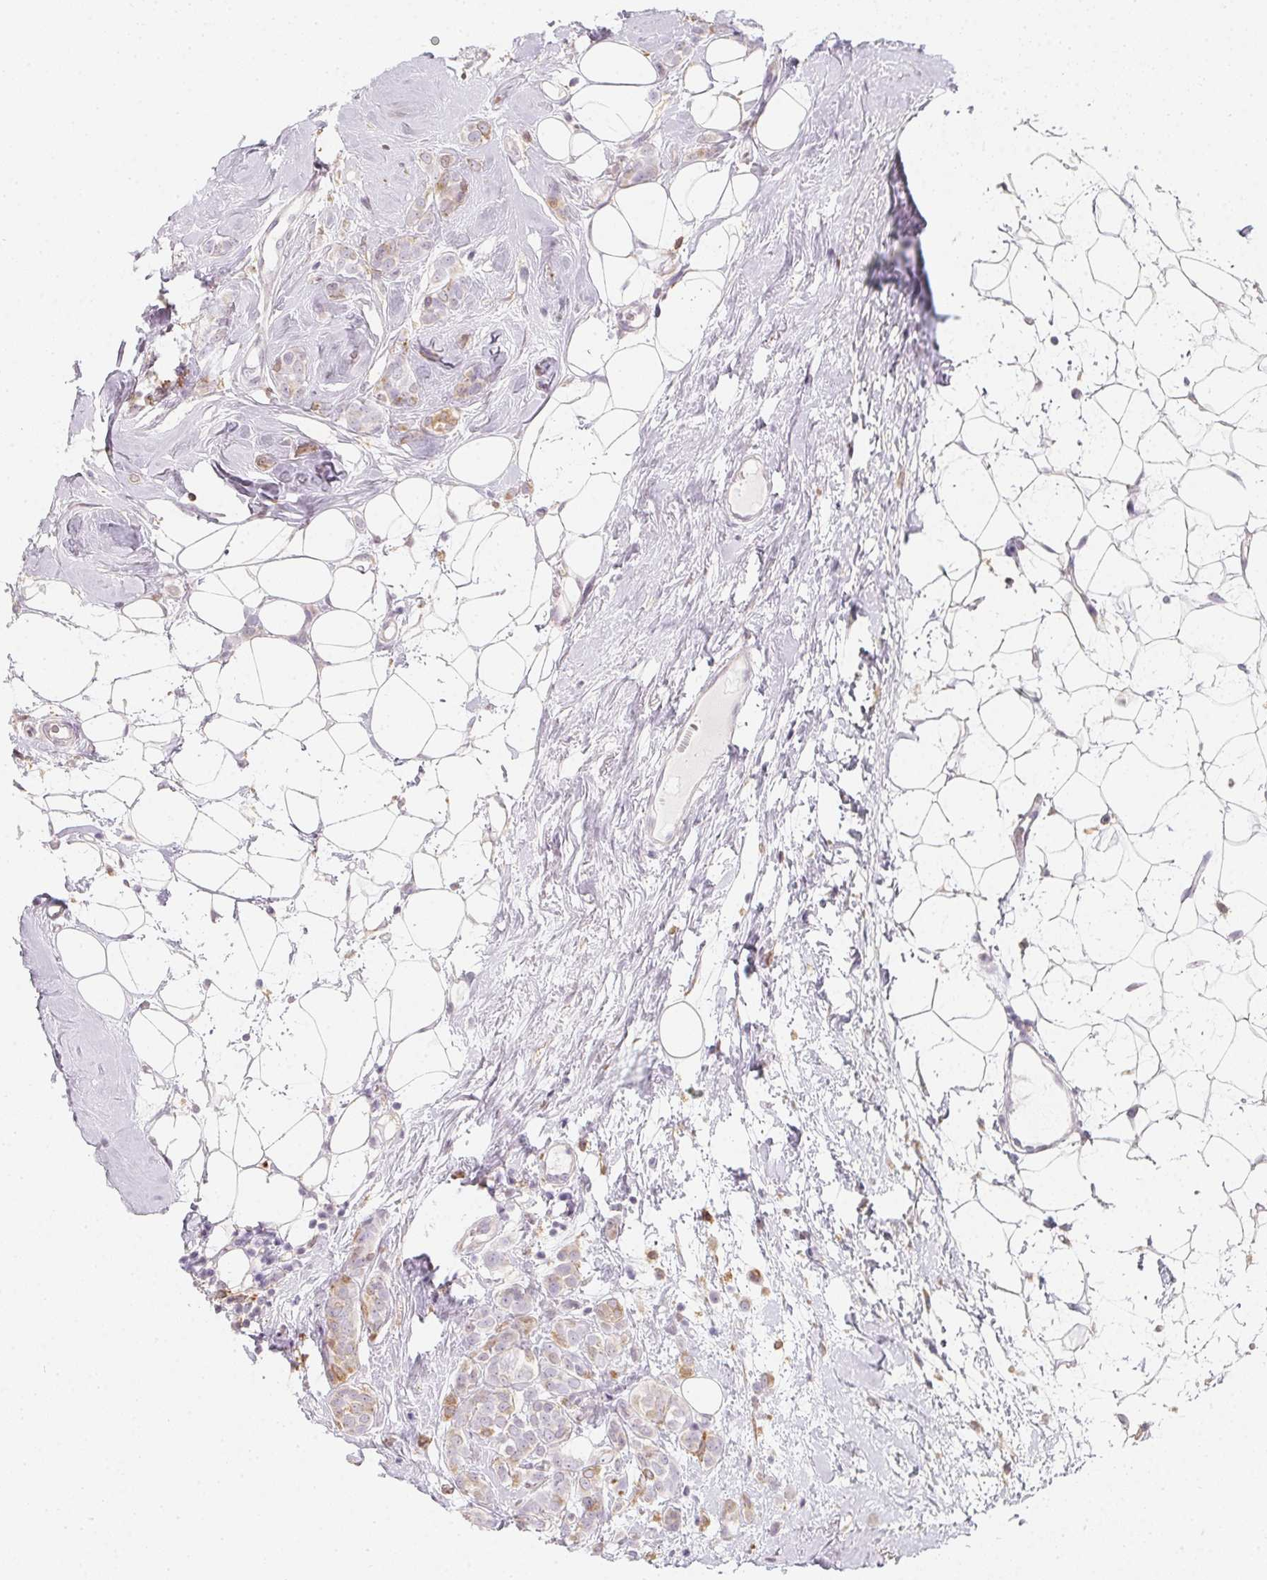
{"staining": {"intensity": "weak", "quantity": "<25%", "location": "cytoplasmic/membranous"}, "tissue": "breast cancer", "cell_type": "Tumor cells", "image_type": "cancer", "snomed": [{"axis": "morphology", "description": "Lobular carcinoma"}, {"axis": "topography", "description": "Breast"}], "caption": "A high-resolution image shows IHC staining of breast cancer, which reveals no significant positivity in tumor cells.", "gene": "SOAT1", "patient": {"sex": "female", "age": 49}}